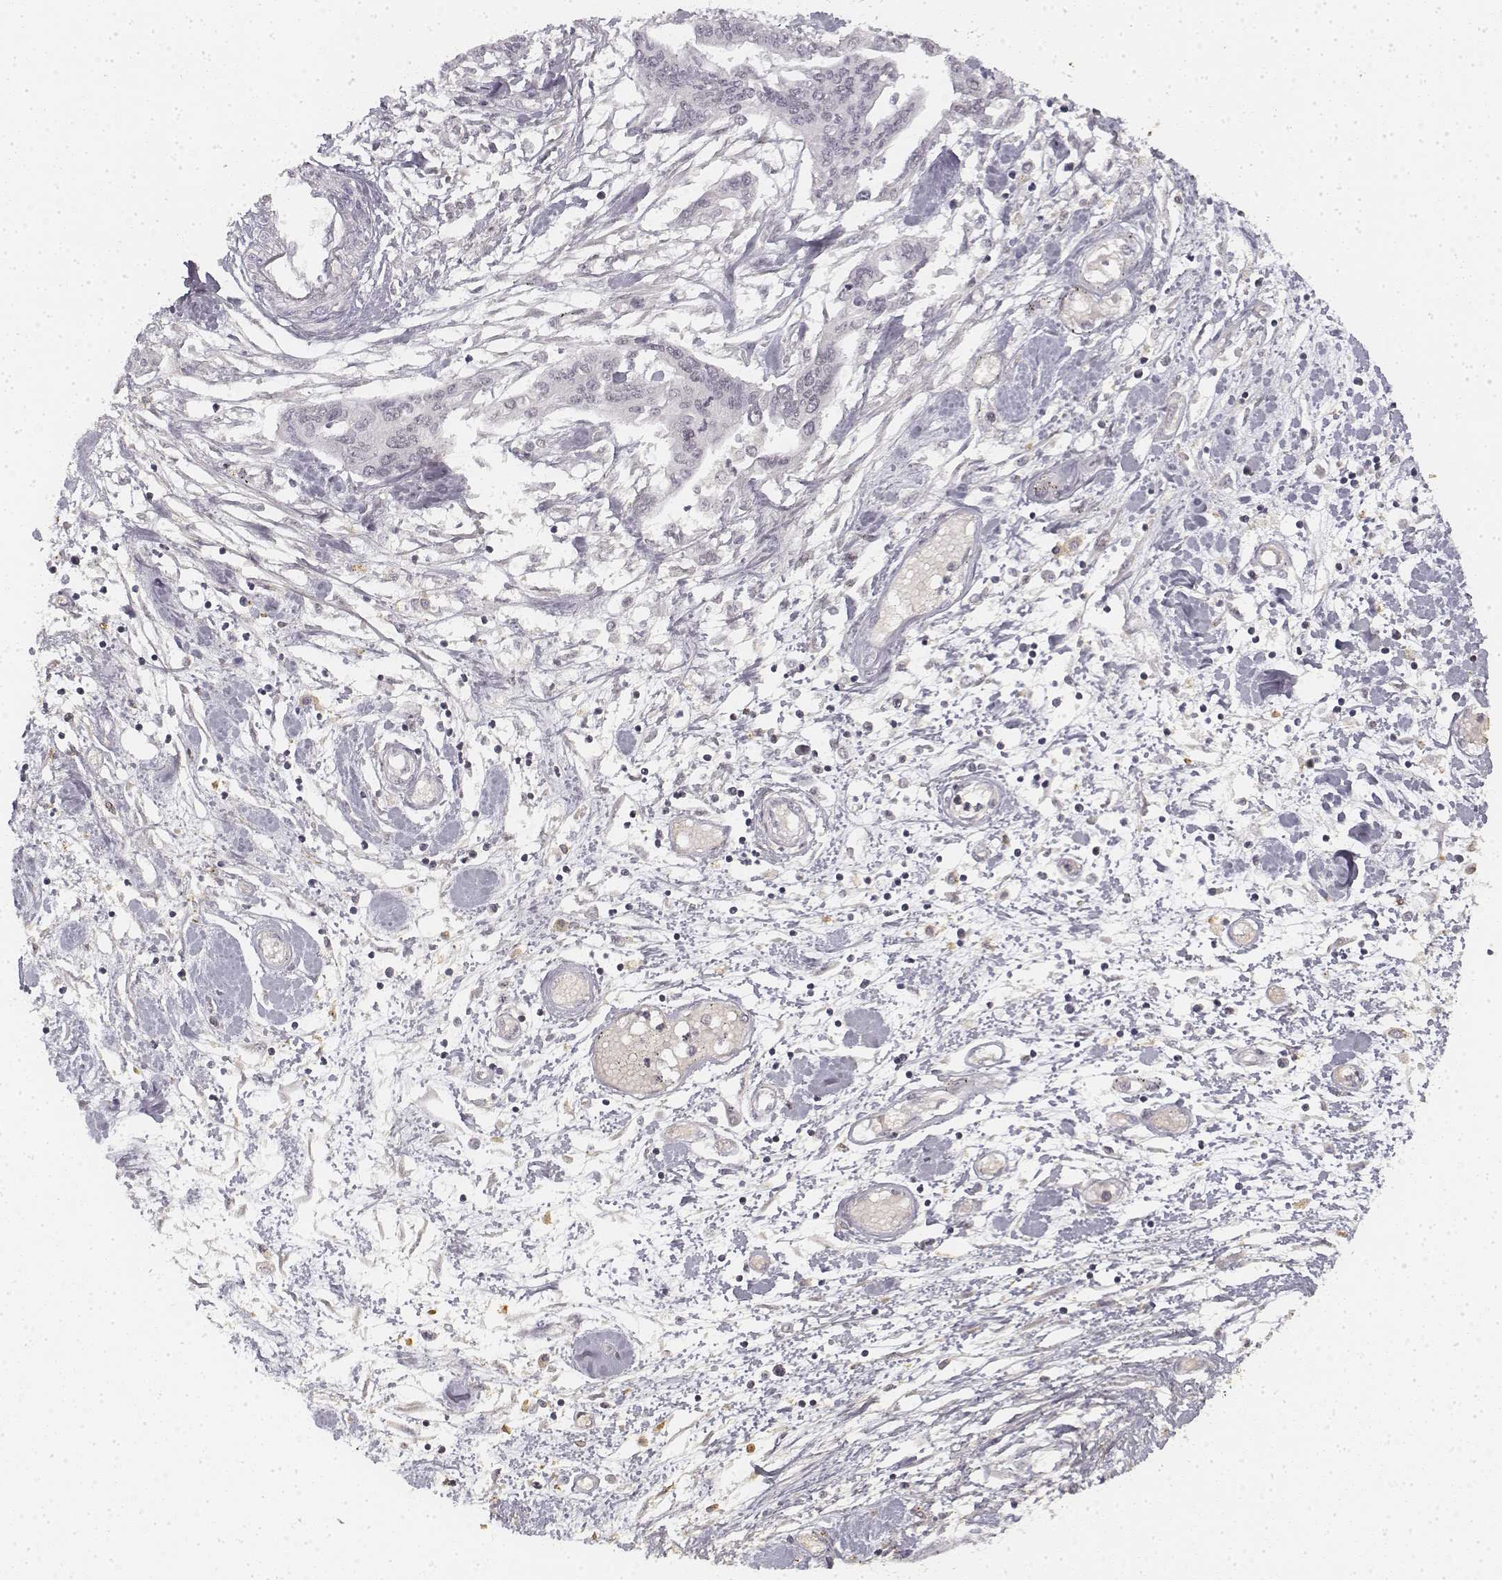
{"staining": {"intensity": "negative", "quantity": "none", "location": "none"}, "tissue": "pancreatic cancer", "cell_type": "Tumor cells", "image_type": "cancer", "snomed": [{"axis": "morphology", "description": "Adenocarcinoma, NOS"}, {"axis": "topography", "description": "Pancreas"}], "caption": "A micrograph of human pancreatic cancer is negative for staining in tumor cells.", "gene": "KRT84", "patient": {"sex": "male", "age": 60}}